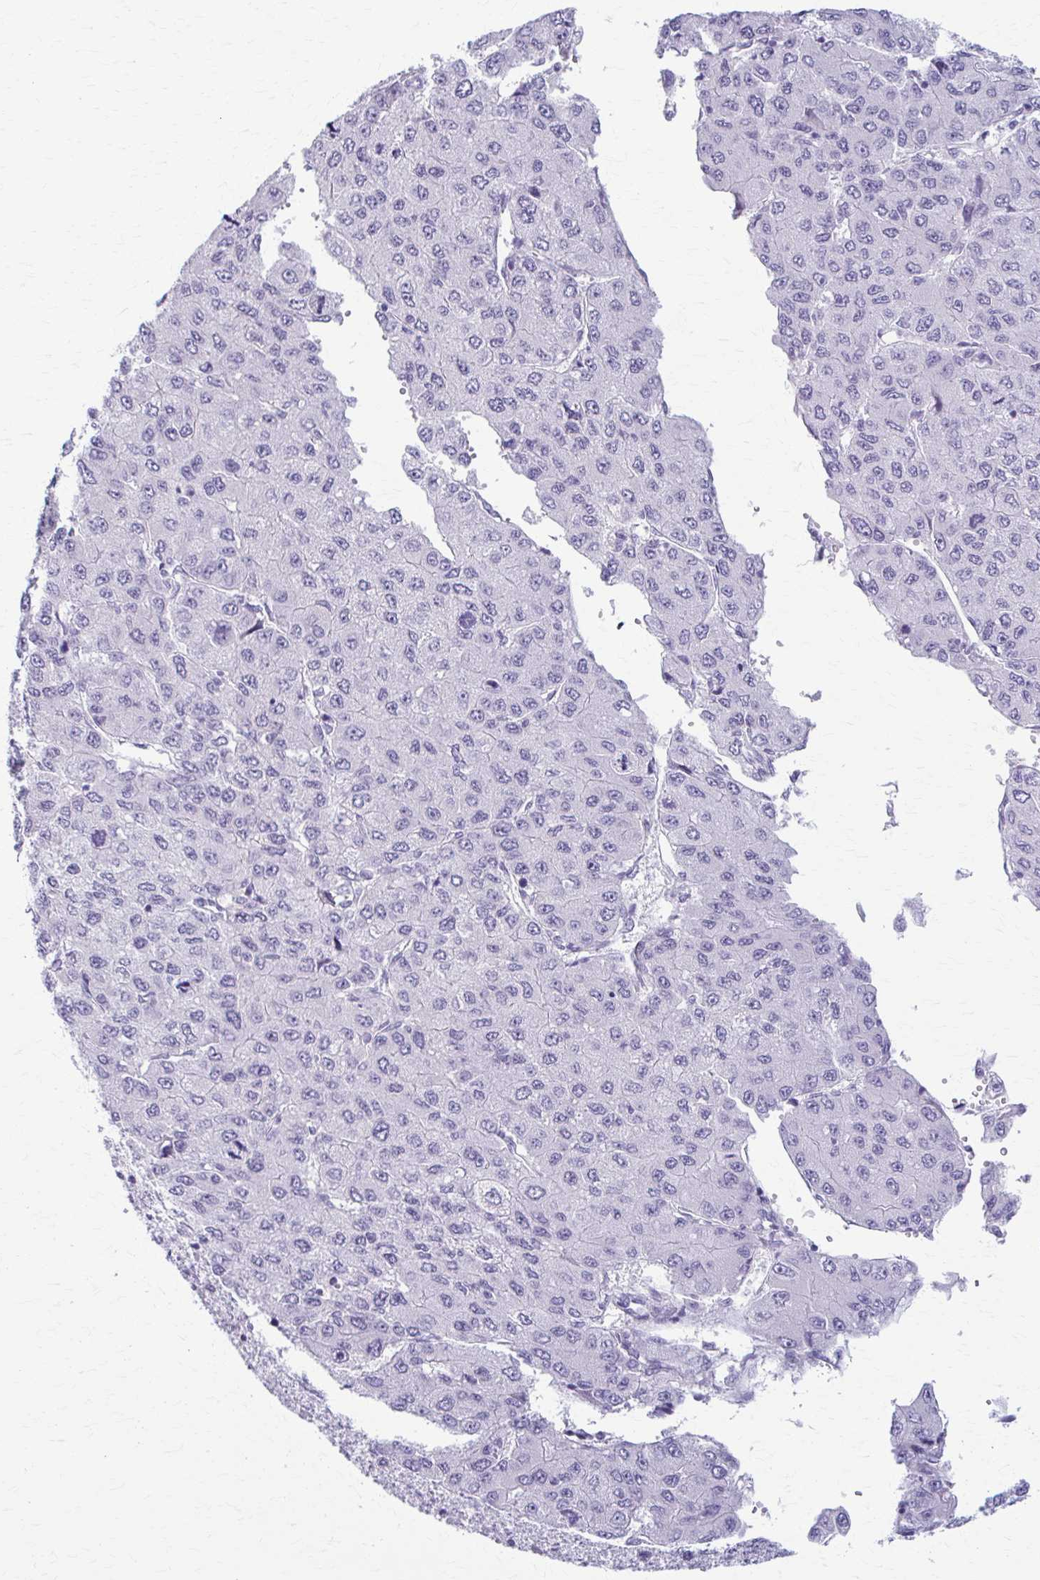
{"staining": {"intensity": "negative", "quantity": "none", "location": "none"}, "tissue": "liver cancer", "cell_type": "Tumor cells", "image_type": "cancer", "snomed": [{"axis": "morphology", "description": "Carcinoma, Hepatocellular, NOS"}, {"axis": "topography", "description": "Liver"}], "caption": "Liver cancer stained for a protein using IHC reveals no expression tumor cells.", "gene": "PRKRA", "patient": {"sex": "female", "age": 66}}